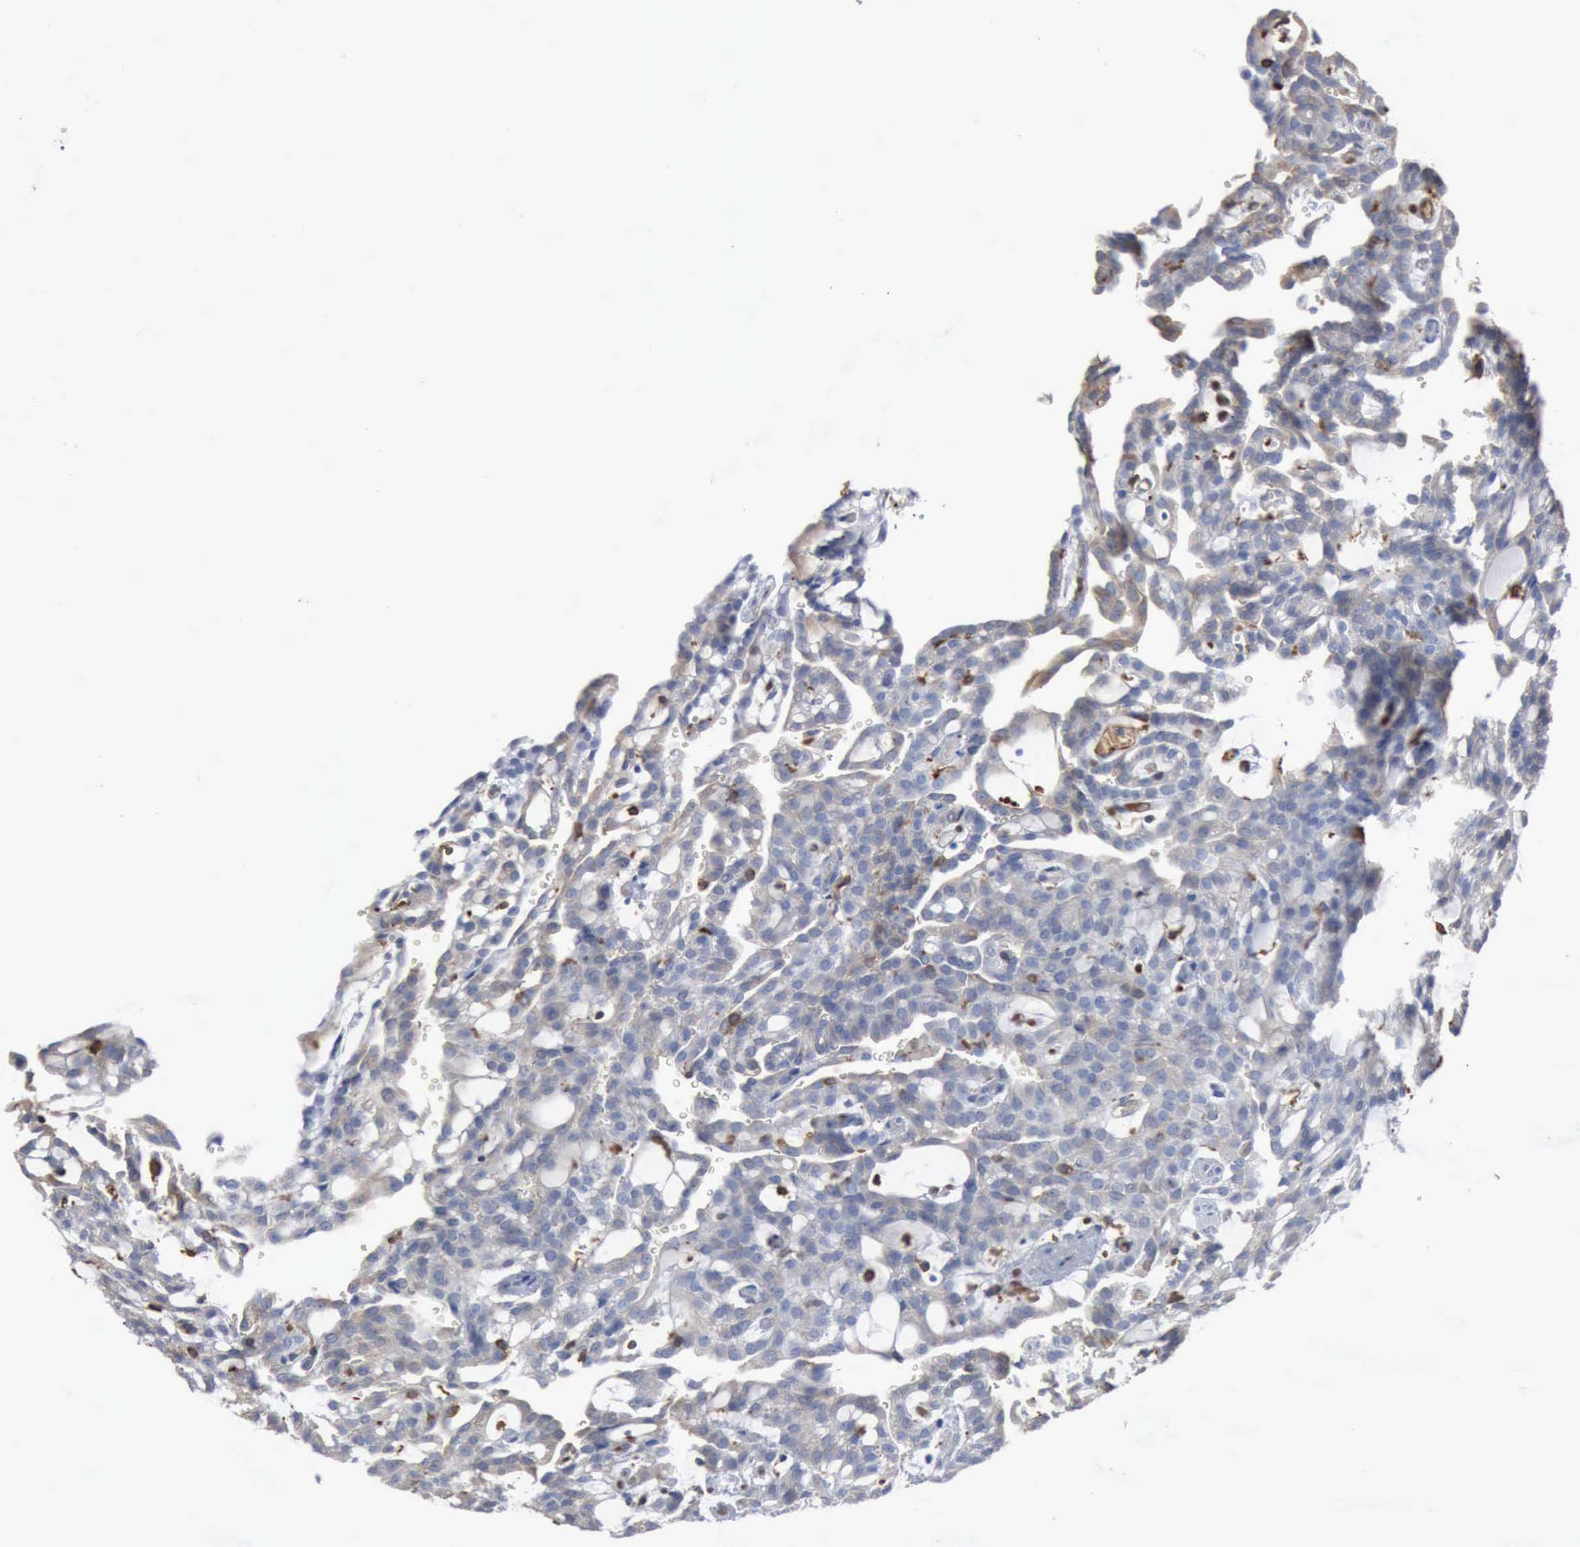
{"staining": {"intensity": "negative", "quantity": "none", "location": "none"}, "tissue": "renal cancer", "cell_type": "Tumor cells", "image_type": "cancer", "snomed": [{"axis": "morphology", "description": "Adenocarcinoma, NOS"}, {"axis": "topography", "description": "Kidney"}], "caption": "Renal adenocarcinoma was stained to show a protein in brown. There is no significant expression in tumor cells.", "gene": "FSCN1", "patient": {"sex": "male", "age": 63}}